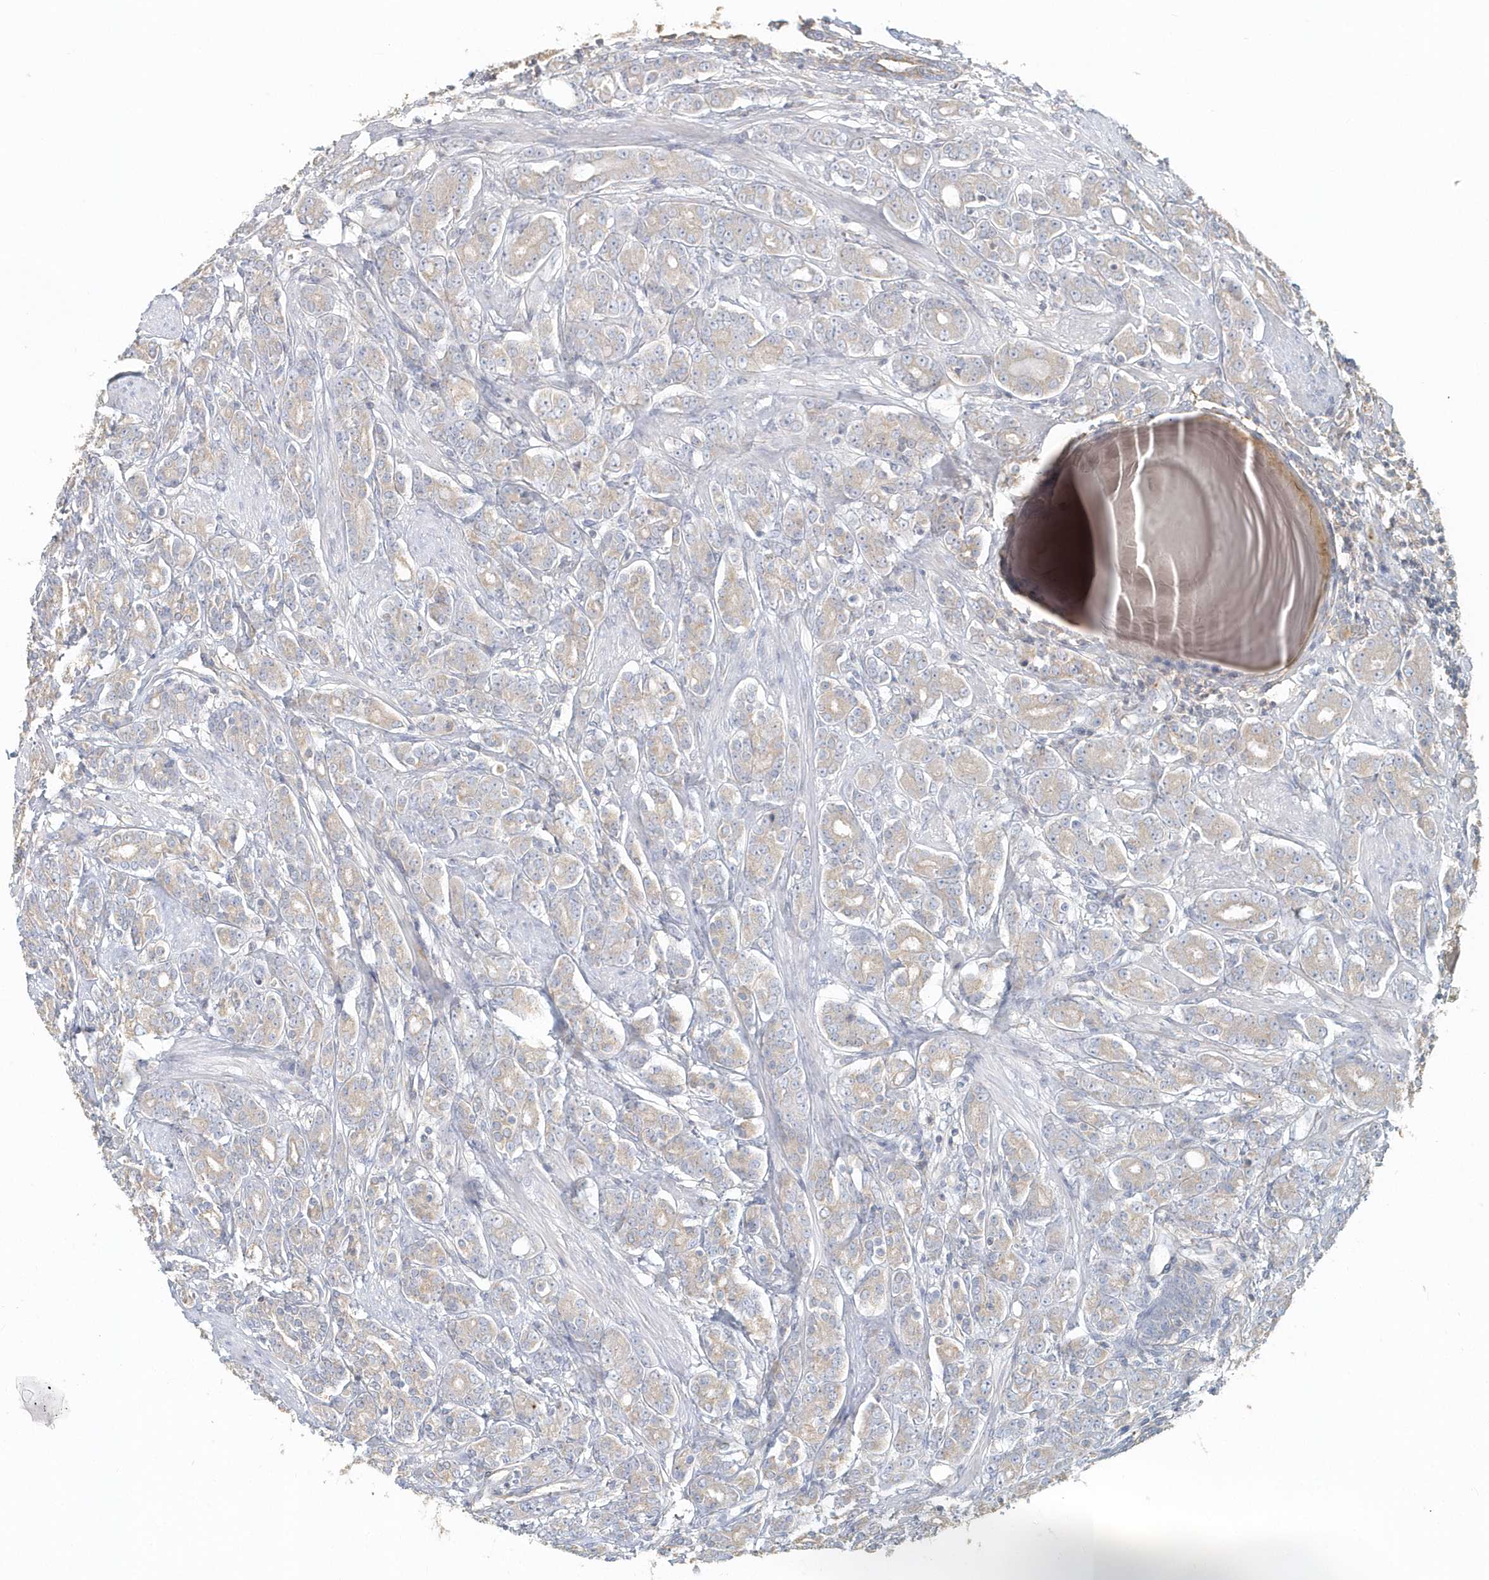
{"staining": {"intensity": "weak", "quantity": ">75%", "location": "cytoplasmic/membranous"}, "tissue": "prostate cancer", "cell_type": "Tumor cells", "image_type": "cancer", "snomed": [{"axis": "morphology", "description": "Adenocarcinoma, High grade"}, {"axis": "topography", "description": "Prostate"}], "caption": "Human prostate adenocarcinoma (high-grade) stained for a protein (brown) displays weak cytoplasmic/membranous positive expression in about >75% of tumor cells.", "gene": "MMRN1", "patient": {"sex": "male", "age": 62}}